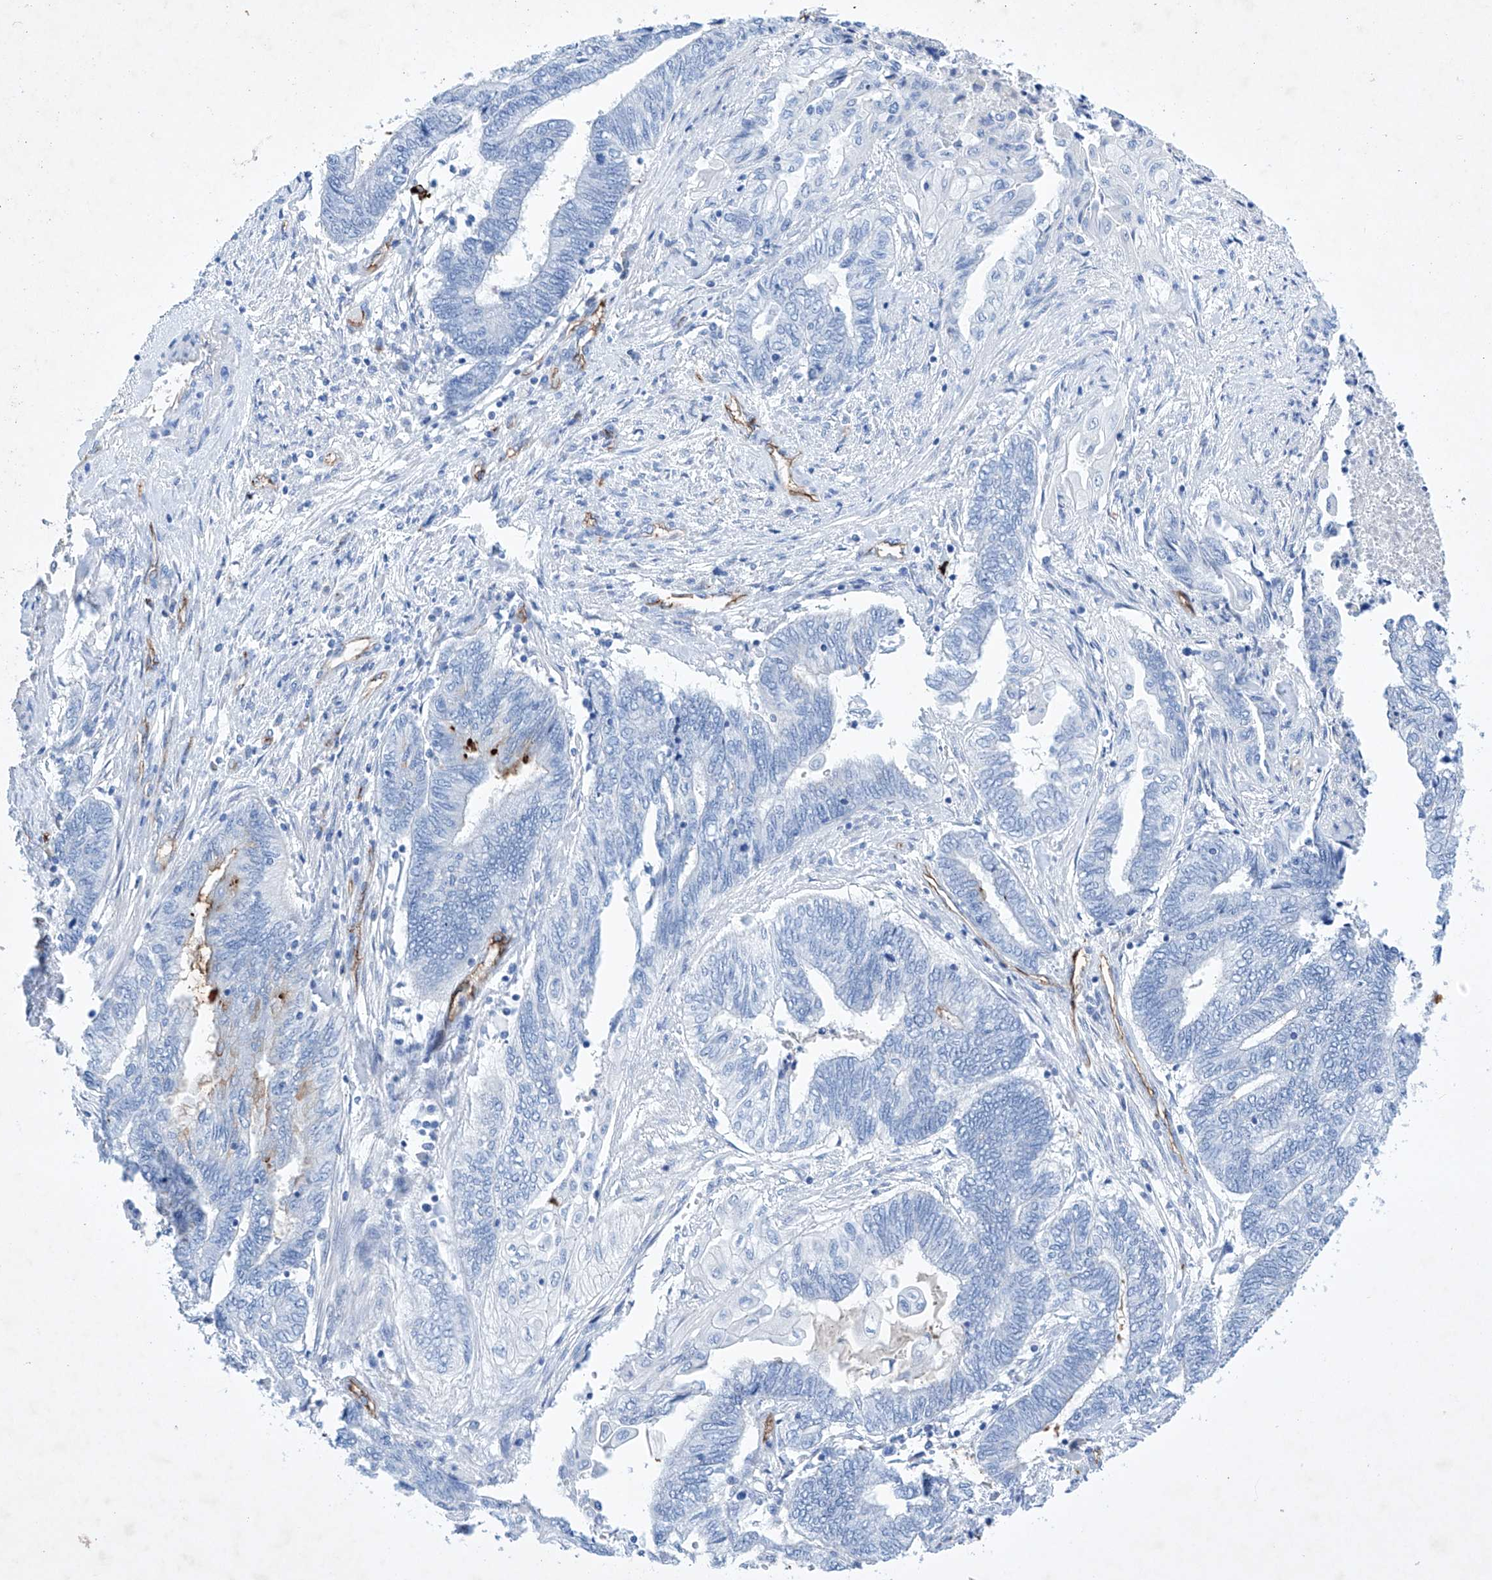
{"staining": {"intensity": "negative", "quantity": "none", "location": "none"}, "tissue": "endometrial cancer", "cell_type": "Tumor cells", "image_type": "cancer", "snomed": [{"axis": "morphology", "description": "Adenocarcinoma, NOS"}, {"axis": "topography", "description": "Uterus"}, {"axis": "topography", "description": "Endometrium"}], "caption": "An IHC histopathology image of adenocarcinoma (endometrial) is shown. There is no staining in tumor cells of adenocarcinoma (endometrial). Nuclei are stained in blue.", "gene": "ETV7", "patient": {"sex": "female", "age": 70}}